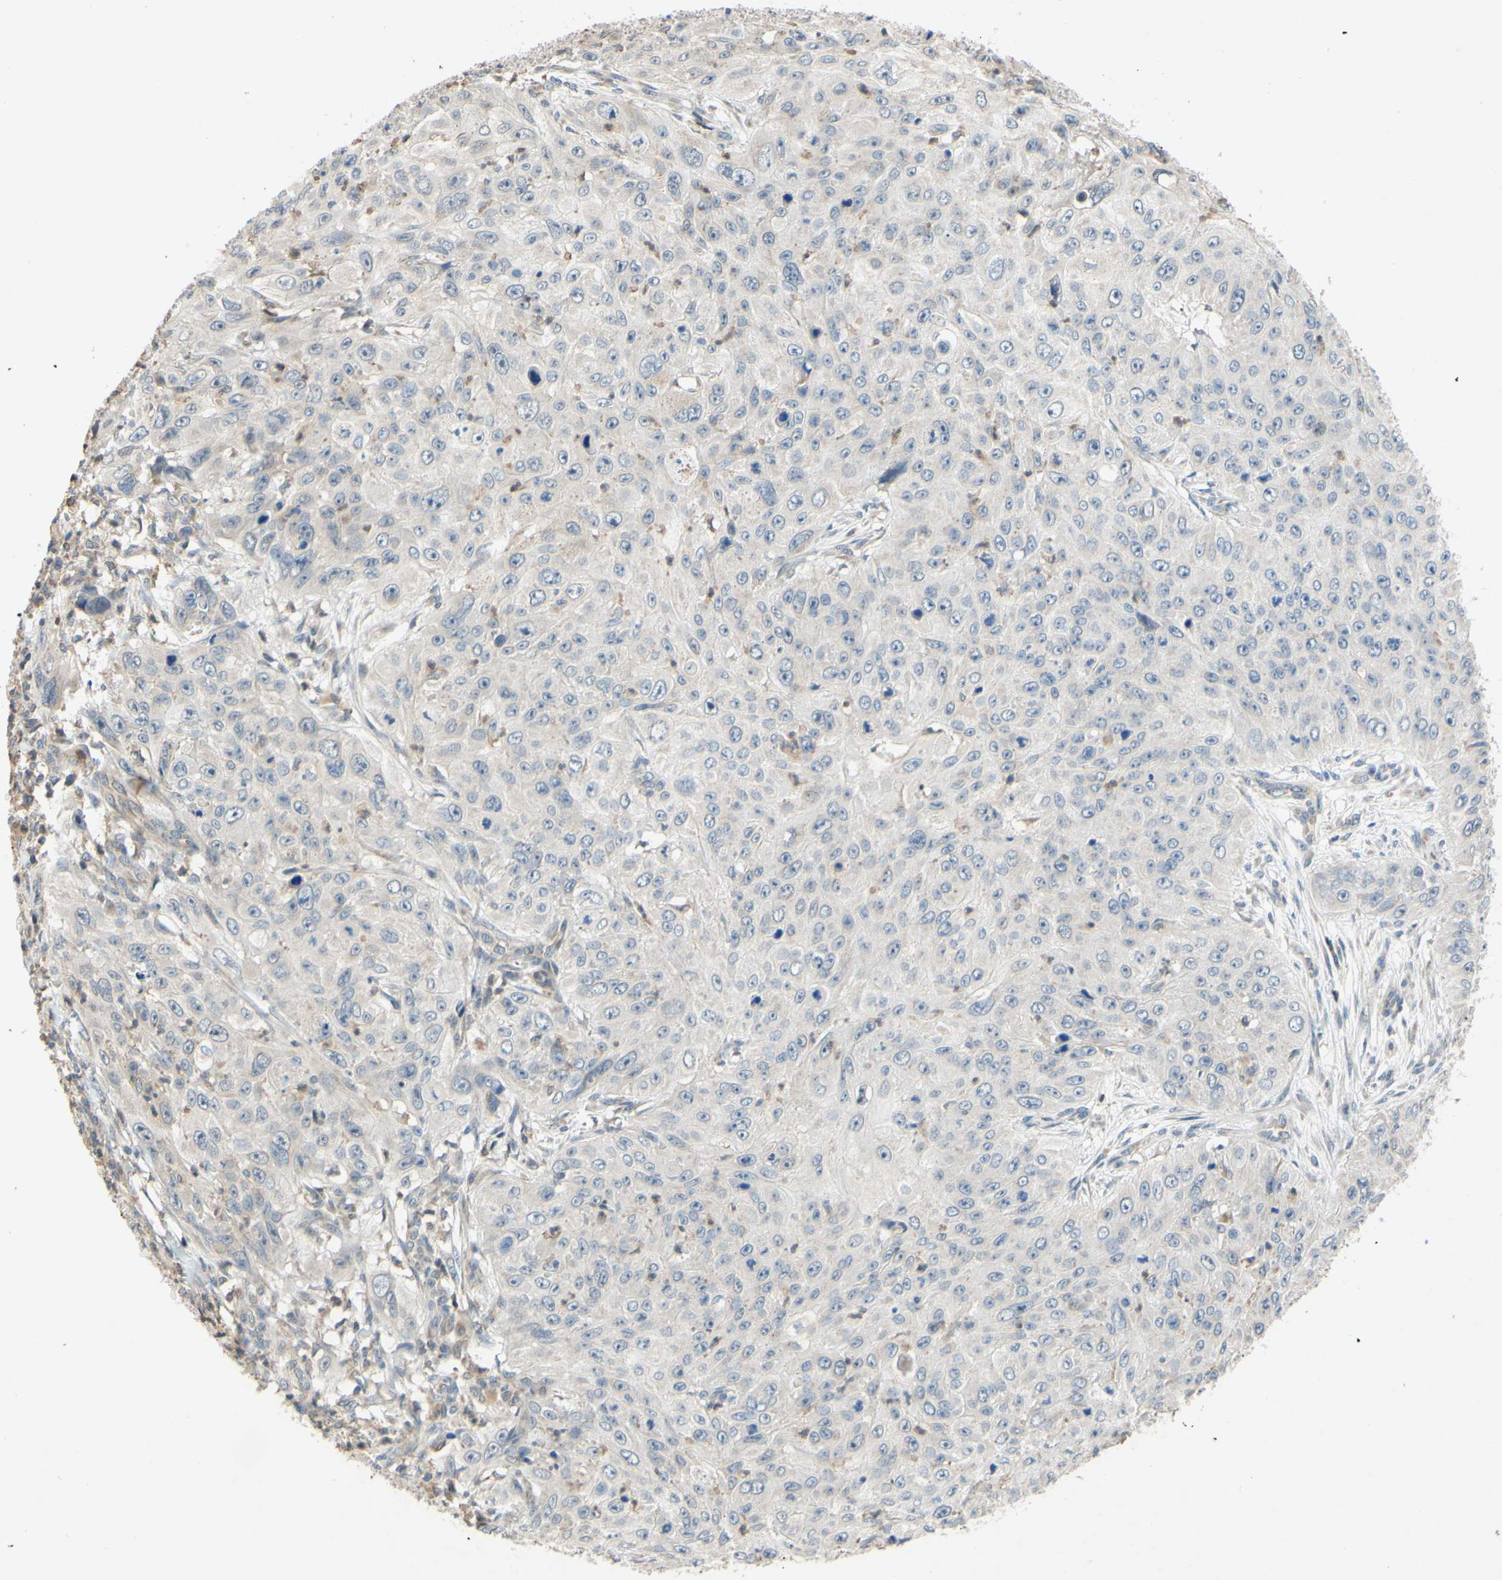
{"staining": {"intensity": "weak", "quantity": "<25%", "location": "cytoplasmic/membranous"}, "tissue": "skin cancer", "cell_type": "Tumor cells", "image_type": "cancer", "snomed": [{"axis": "morphology", "description": "Squamous cell carcinoma, NOS"}, {"axis": "topography", "description": "Skin"}], "caption": "Human skin squamous cell carcinoma stained for a protein using immunohistochemistry demonstrates no expression in tumor cells.", "gene": "GATA1", "patient": {"sex": "female", "age": 80}}